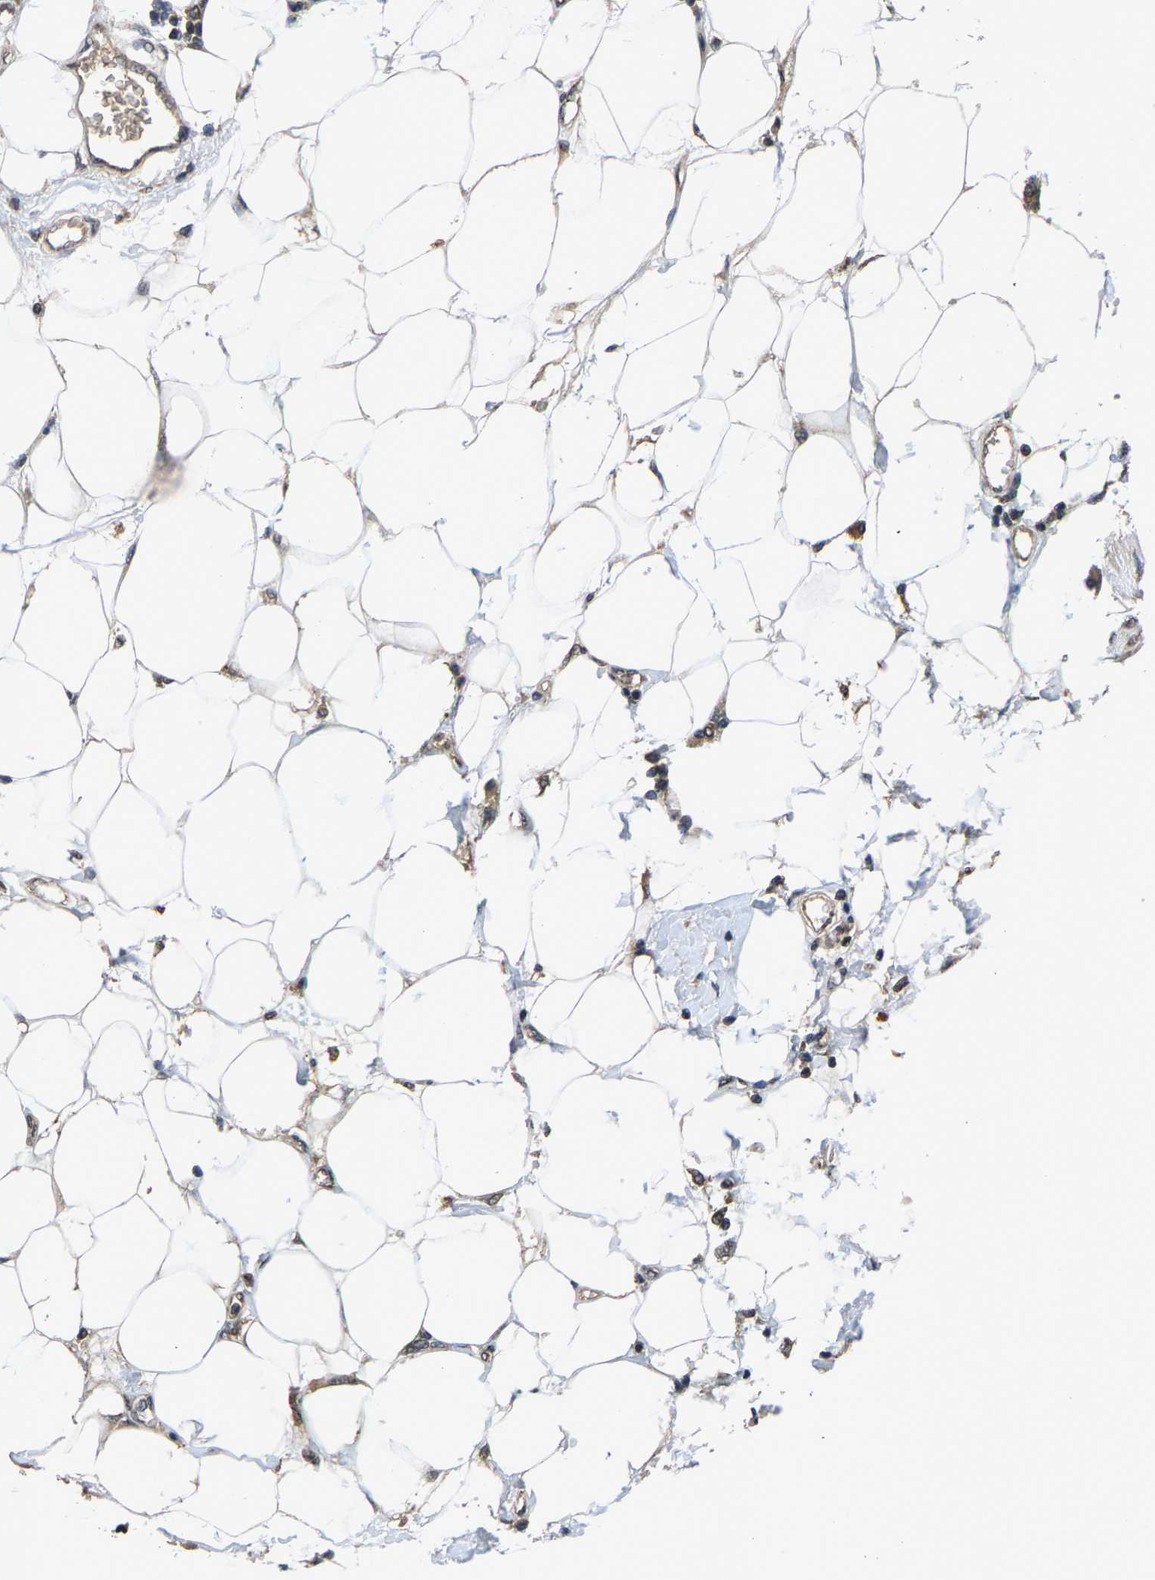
{"staining": {"intensity": "weak", "quantity": ">75%", "location": "cytoplasmic/membranous"}, "tissue": "adipose tissue", "cell_type": "Adipocytes", "image_type": "normal", "snomed": [{"axis": "morphology", "description": "Normal tissue, NOS"}, {"axis": "morphology", "description": "Adenocarcinoma, NOS"}, {"axis": "topography", "description": "Duodenum"}, {"axis": "topography", "description": "Peripheral nerve tissue"}], "caption": "Normal adipose tissue was stained to show a protein in brown. There is low levels of weak cytoplasmic/membranous staining in approximately >75% of adipocytes. (DAB (3,3'-diaminobenzidine) = brown stain, brightfield microscopy at high magnification).", "gene": "HUWE1", "patient": {"sex": "female", "age": 60}}